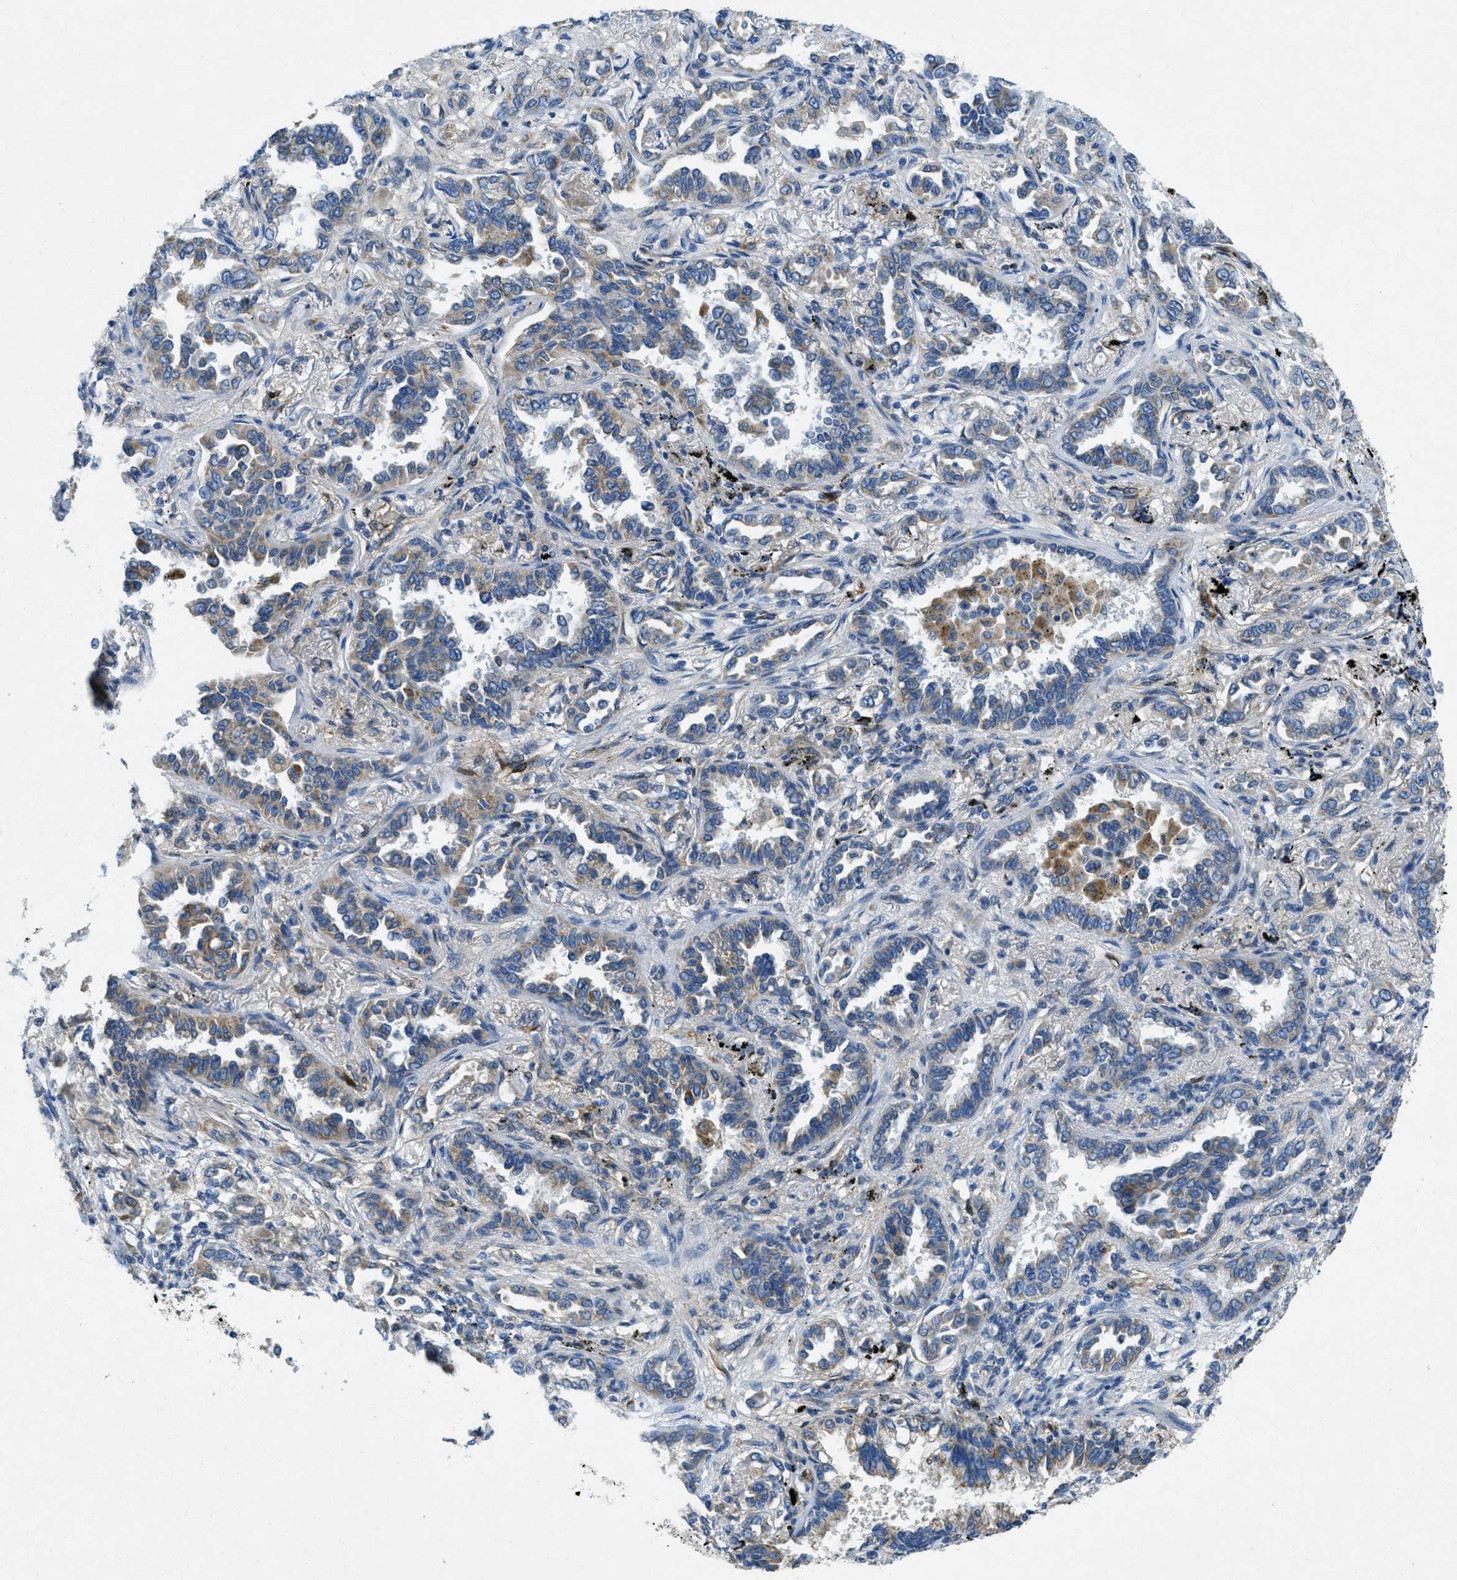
{"staining": {"intensity": "weak", "quantity": ">75%", "location": "cytoplasmic/membranous"}, "tissue": "lung cancer", "cell_type": "Tumor cells", "image_type": "cancer", "snomed": [{"axis": "morphology", "description": "Normal tissue, NOS"}, {"axis": "morphology", "description": "Adenocarcinoma, NOS"}, {"axis": "topography", "description": "Lung"}], "caption": "An immunohistochemistry photomicrograph of tumor tissue is shown. Protein staining in brown shows weak cytoplasmic/membranous positivity in lung cancer (adenocarcinoma) within tumor cells. (IHC, brightfield microscopy, high magnification).", "gene": "CYGB", "patient": {"sex": "male", "age": 59}}